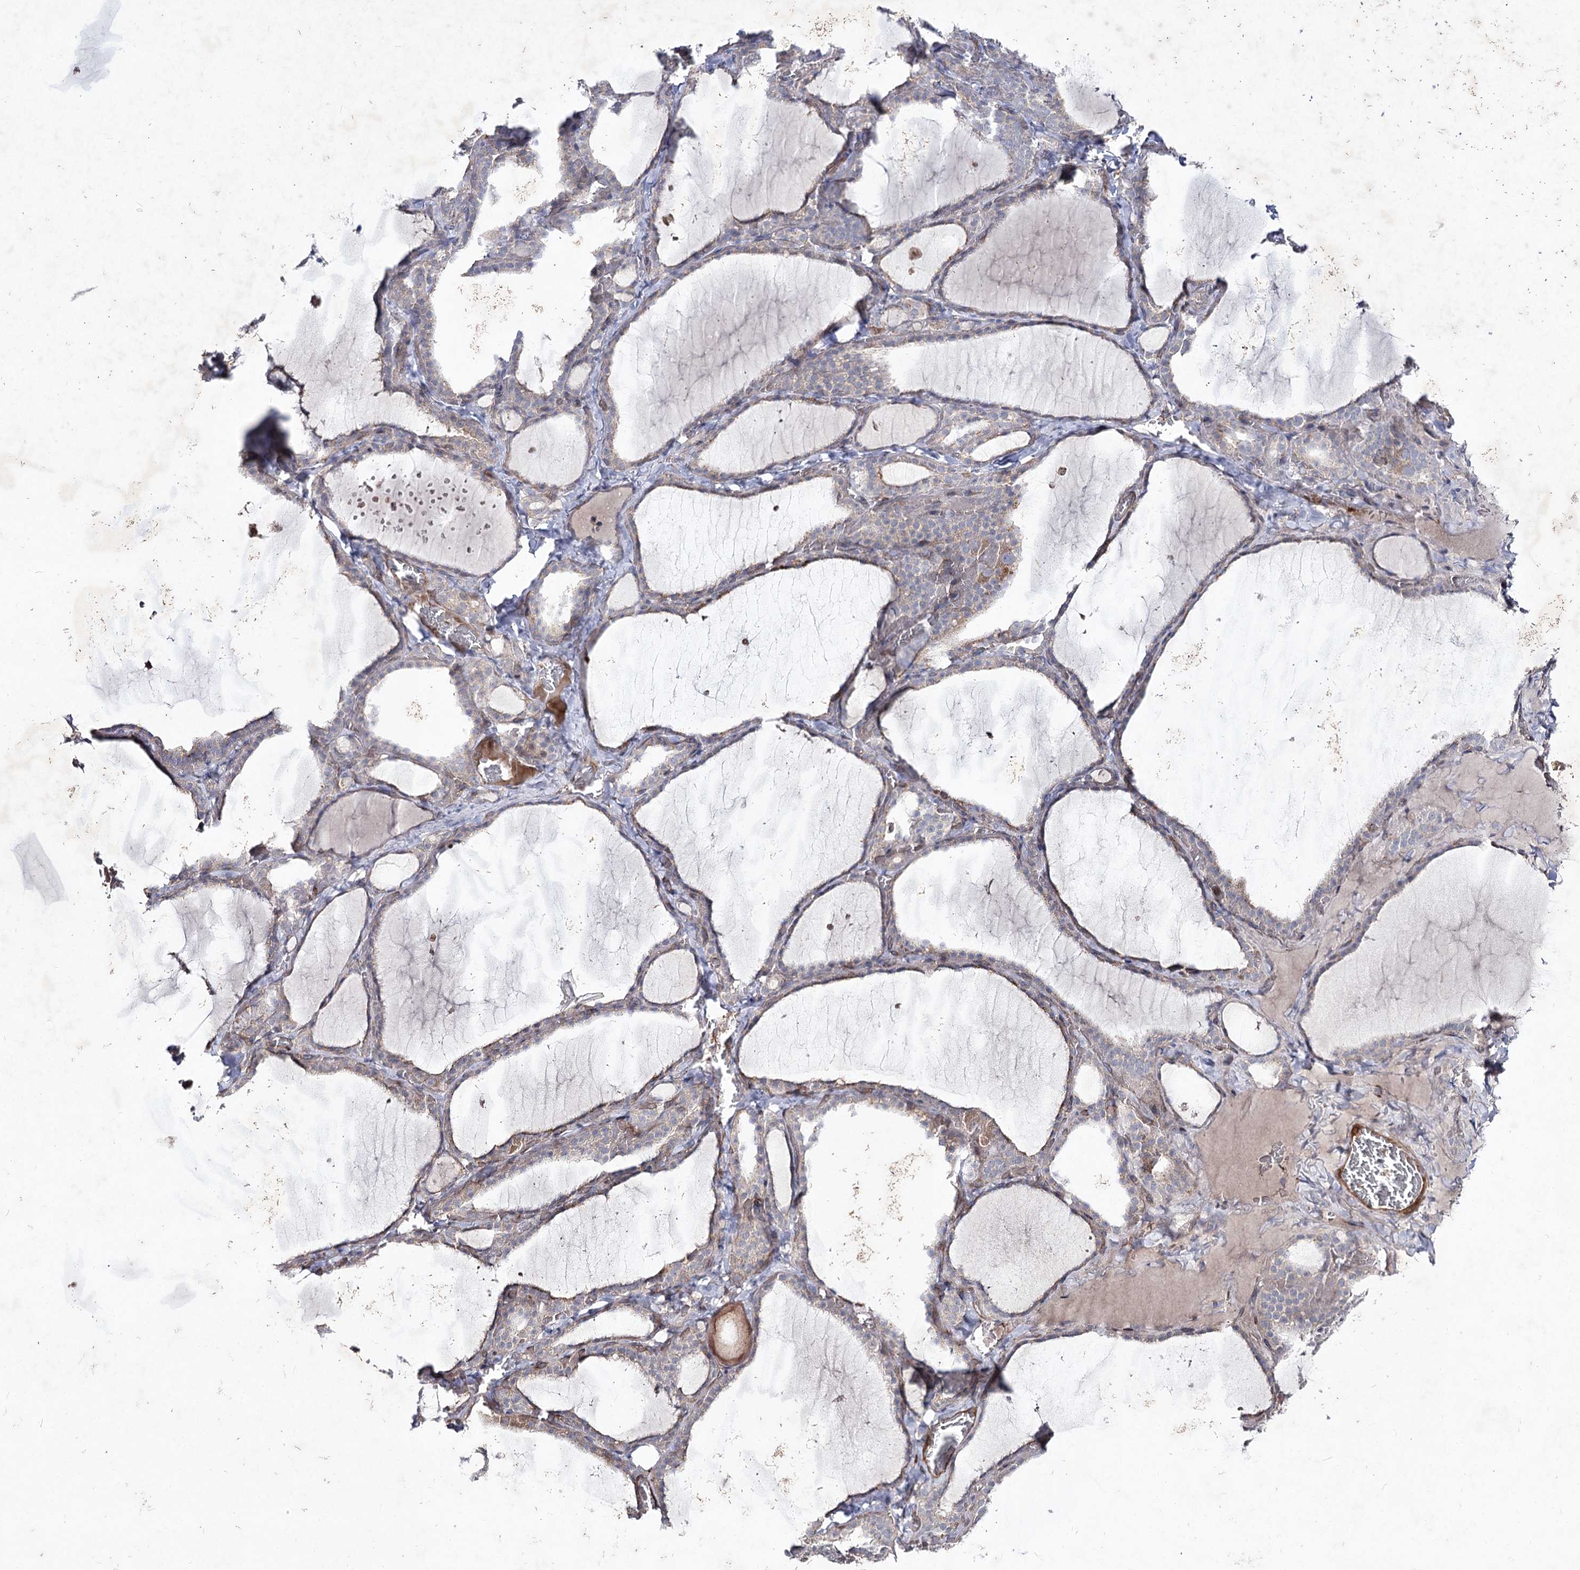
{"staining": {"intensity": "weak", "quantity": "25%-75%", "location": "cytoplasmic/membranous"}, "tissue": "thyroid gland", "cell_type": "Glandular cells", "image_type": "normal", "snomed": [{"axis": "morphology", "description": "Normal tissue, NOS"}, {"axis": "topography", "description": "Thyroid gland"}], "caption": "The image shows immunohistochemical staining of normal thyroid gland. There is weak cytoplasmic/membranous positivity is seen in approximately 25%-75% of glandular cells.", "gene": "CIB2", "patient": {"sex": "female", "age": 22}}